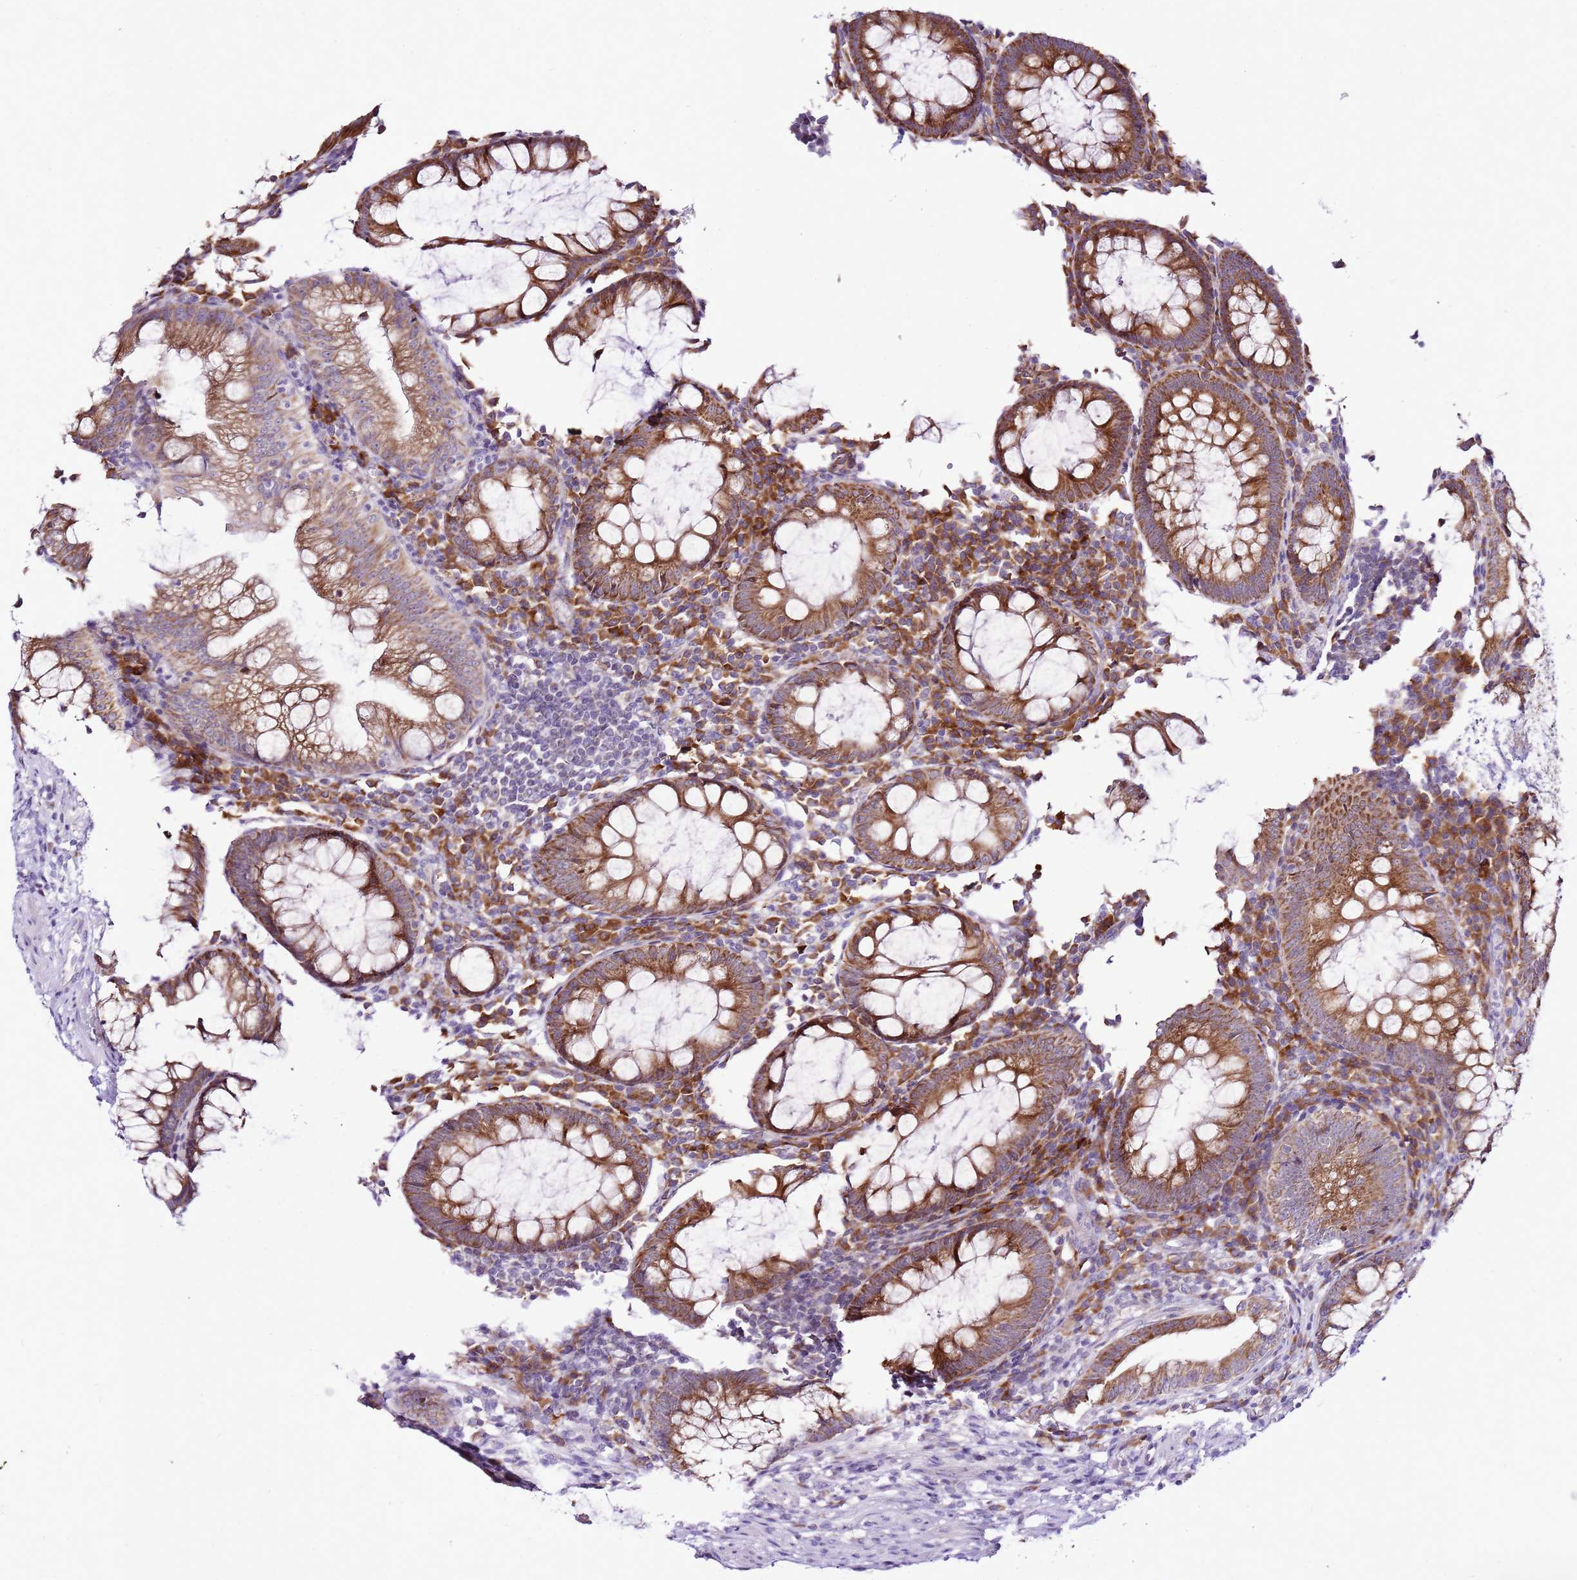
{"staining": {"intensity": "moderate", "quantity": ">75%", "location": "cytoplasmic/membranous"}, "tissue": "appendix", "cell_type": "Glandular cells", "image_type": "normal", "snomed": [{"axis": "morphology", "description": "Normal tissue, NOS"}, {"axis": "topography", "description": "Appendix"}], "caption": "Protein staining of benign appendix reveals moderate cytoplasmic/membranous positivity in approximately >75% of glandular cells.", "gene": "MRPL36", "patient": {"sex": "male", "age": 83}}